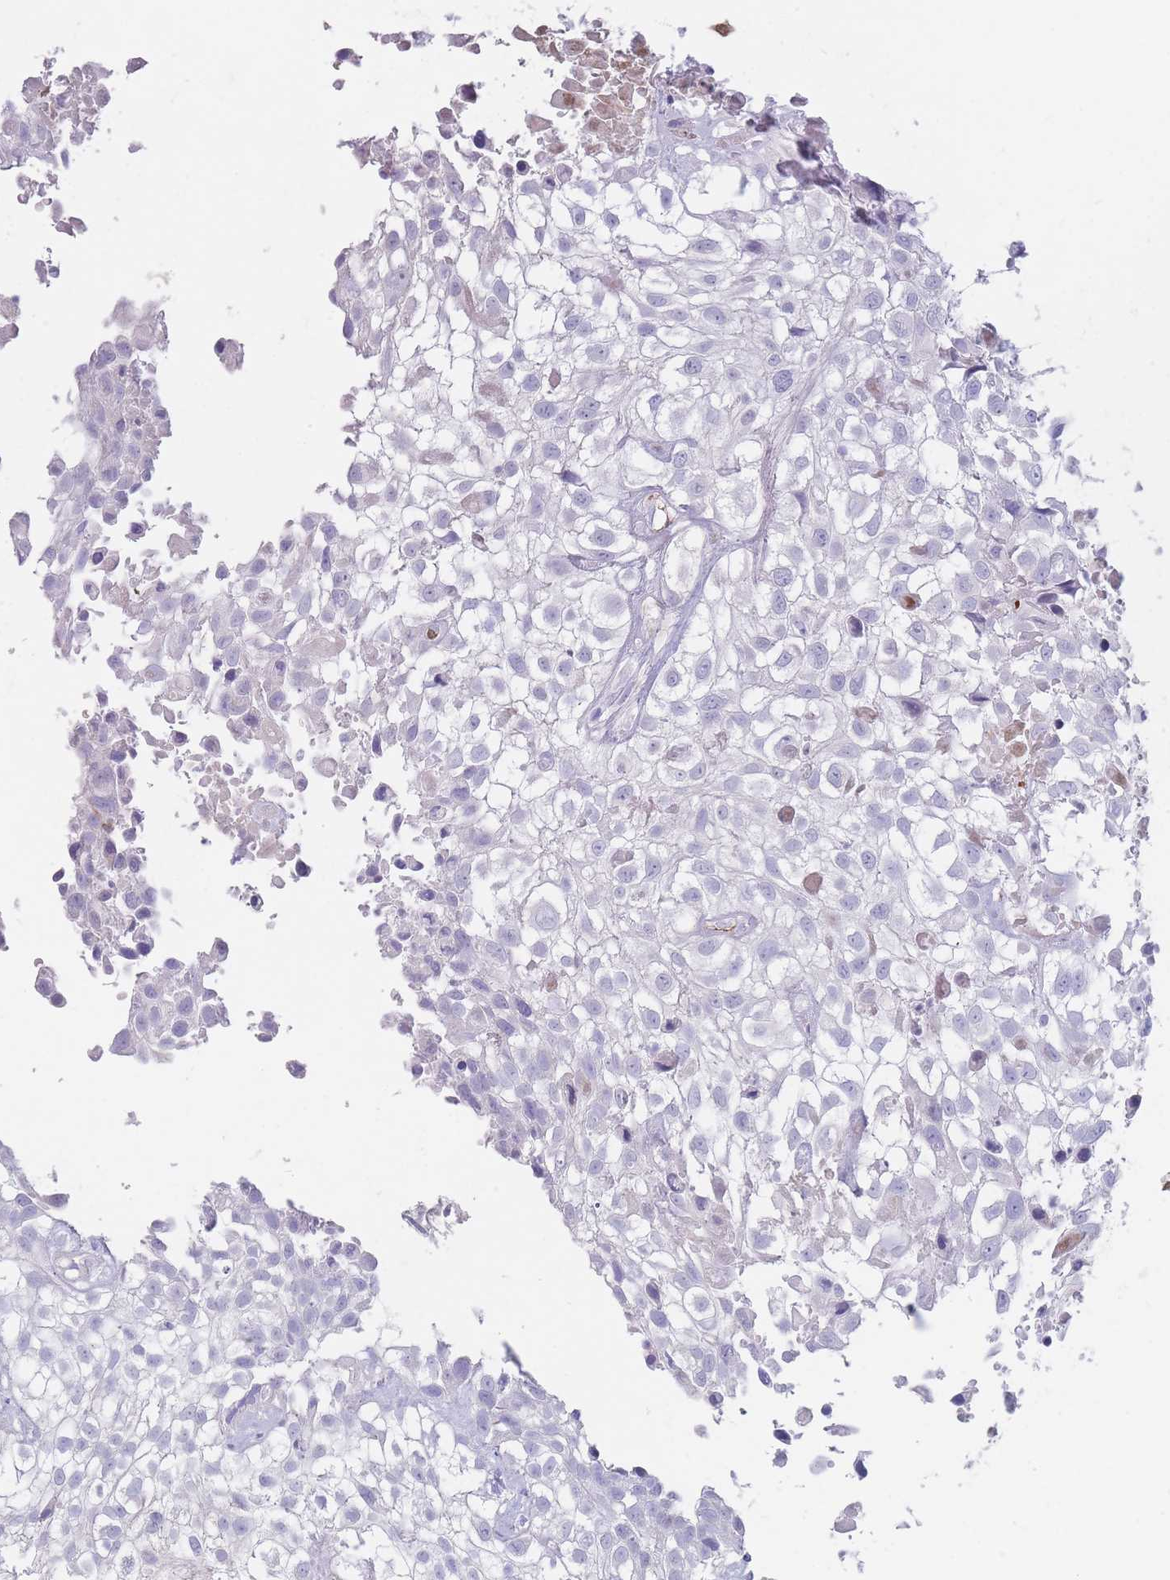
{"staining": {"intensity": "negative", "quantity": "none", "location": "none"}, "tissue": "urothelial cancer", "cell_type": "Tumor cells", "image_type": "cancer", "snomed": [{"axis": "morphology", "description": "Urothelial carcinoma, High grade"}, {"axis": "topography", "description": "Urinary bladder"}], "caption": "This is an immunohistochemistry (IHC) histopathology image of urothelial carcinoma (high-grade). There is no staining in tumor cells.", "gene": "PRG4", "patient": {"sex": "male", "age": 56}}